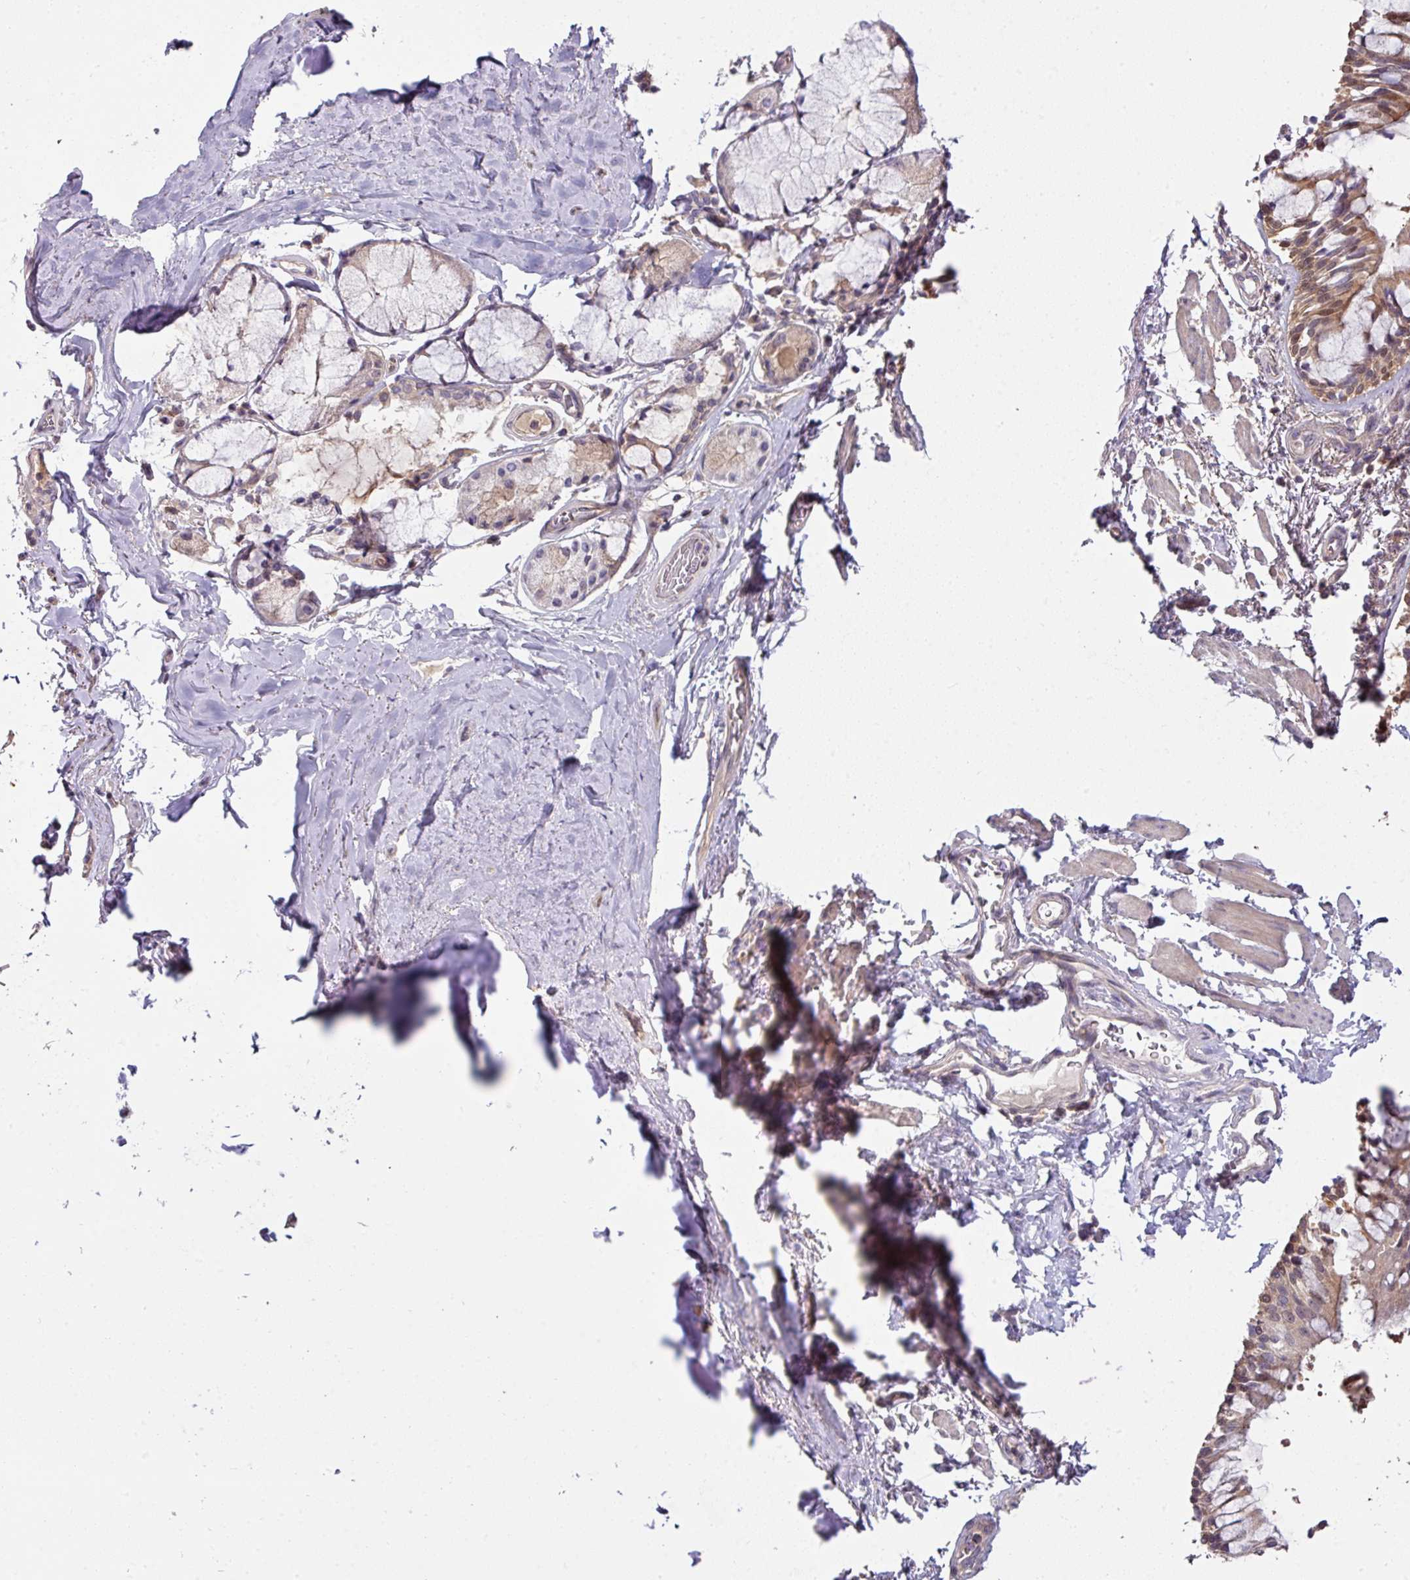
{"staining": {"intensity": "moderate", "quantity": ">75%", "location": "cytoplasmic/membranous"}, "tissue": "bronchus", "cell_type": "Respiratory epithelial cells", "image_type": "normal", "snomed": [{"axis": "morphology", "description": "Normal tissue, NOS"}, {"axis": "topography", "description": "Bronchus"}], "caption": "A high-resolution histopathology image shows immunohistochemistry staining of normal bronchus, which exhibits moderate cytoplasmic/membranous positivity in approximately >75% of respiratory epithelial cells.", "gene": "SLAMF6", "patient": {"sex": "male", "age": 70}}